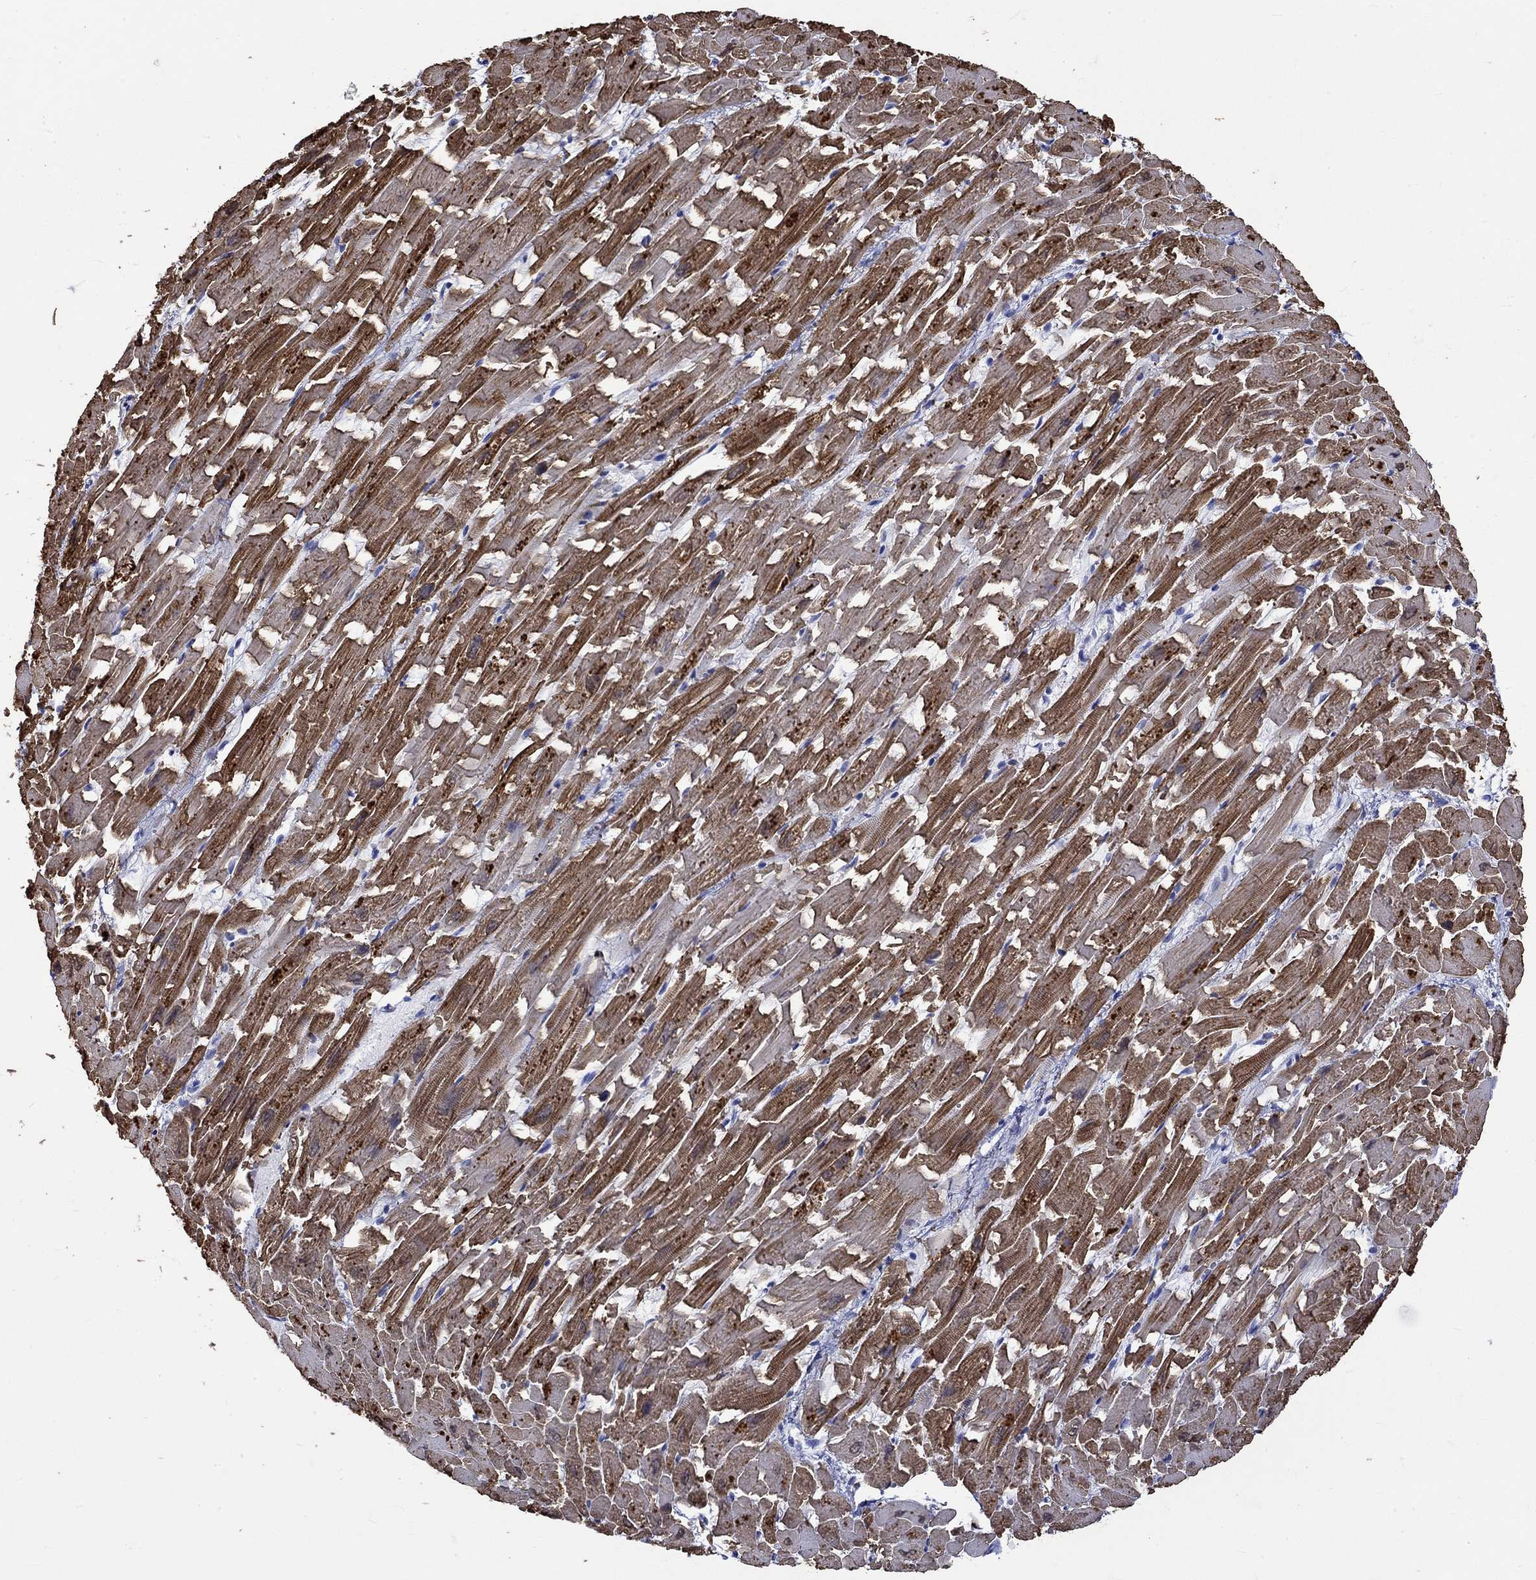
{"staining": {"intensity": "strong", "quantity": ">75%", "location": "cytoplasmic/membranous"}, "tissue": "heart muscle", "cell_type": "Cardiomyocytes", "image_type": "normal", "snomed": [{"axis": "morphology", "description": "Normal tissue, NOS"}, {"axis": "topography", "description": "Heart"}], "caption": "Heart muscle stained with a brown dye shows strong cytoplasmic/membranous positive staining in about >75% of cardiomyocytes.", "gene": "CRYAB", "patient": {"sex": "female", "age": 64}}